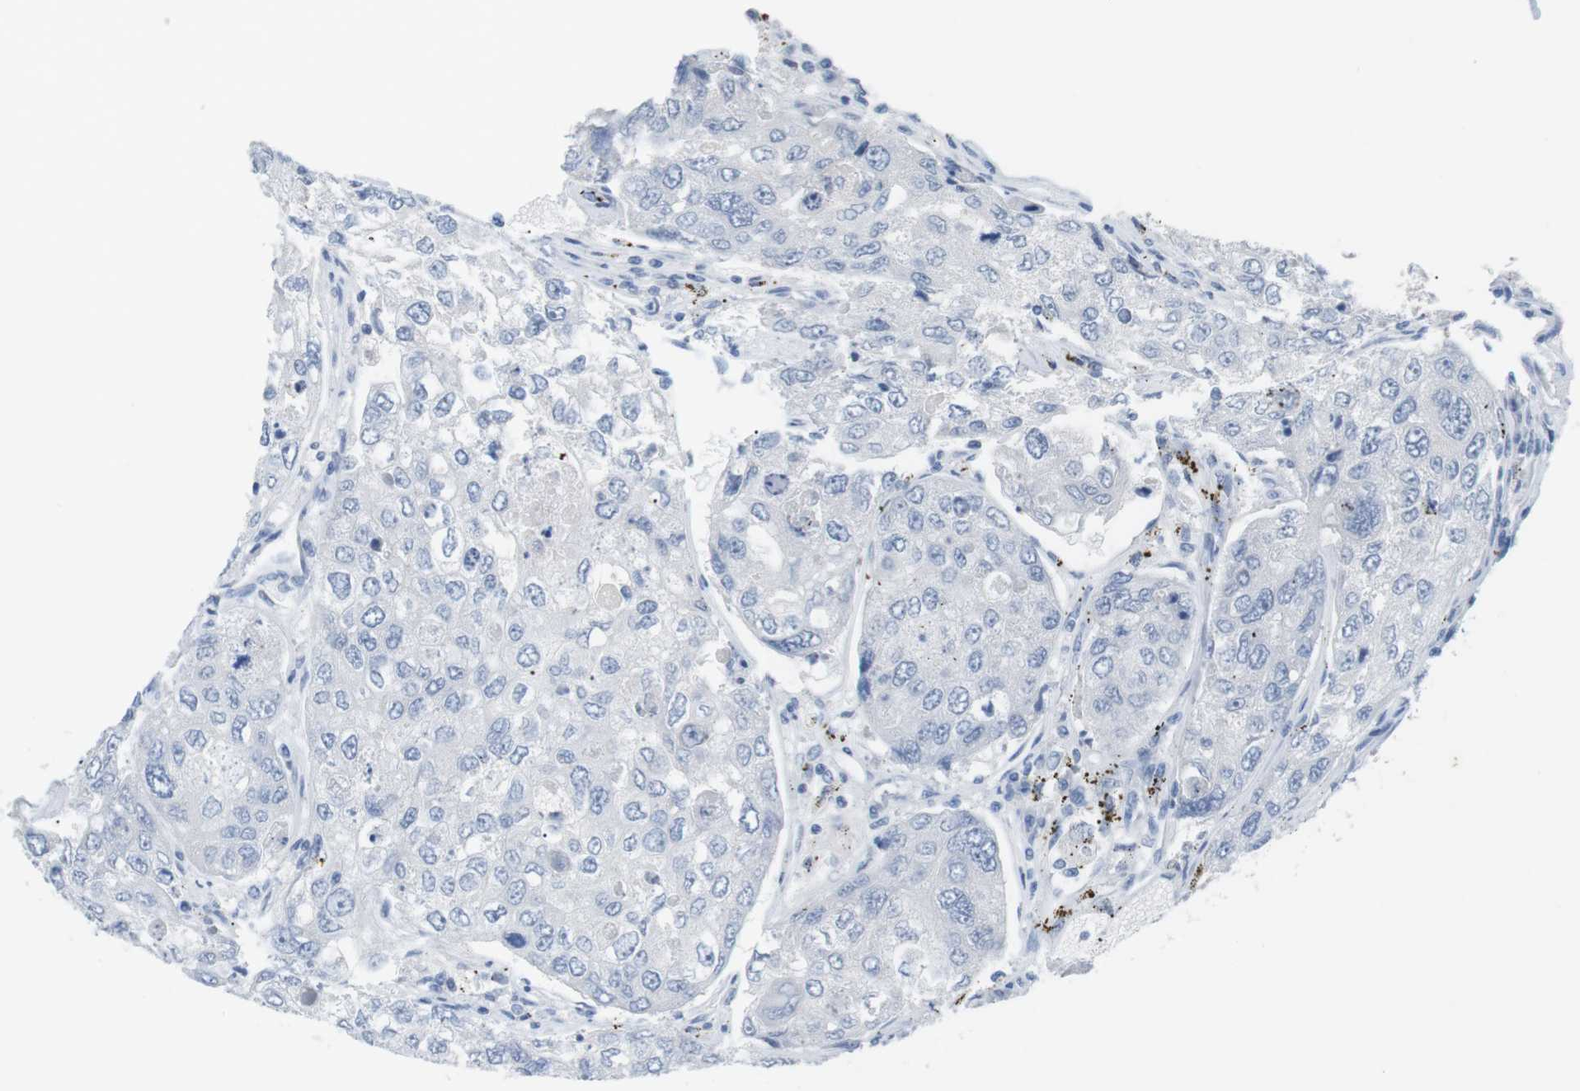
{"staining": {"intensity": "negative", "quantity": "none", "location": "none"}, "tissue": "urothelial cancer", "cell_type": "Tumor cells", "image_type": "cancer", "snomed": [{"axis": "morphology", "description": "Urothelial carcinoma, High grade"}, {"axis": "topography", "description": "Lymph node"}, {"axis": "topography", "description": "Urinary bladder"}], "caption": "This is a photomicrograph of immunohistochemistry staining of urothelial cancer, which shows no positivity in tumor cells.", "gene": "HBG2", "patient": {"sex": "male", "age": 51}}